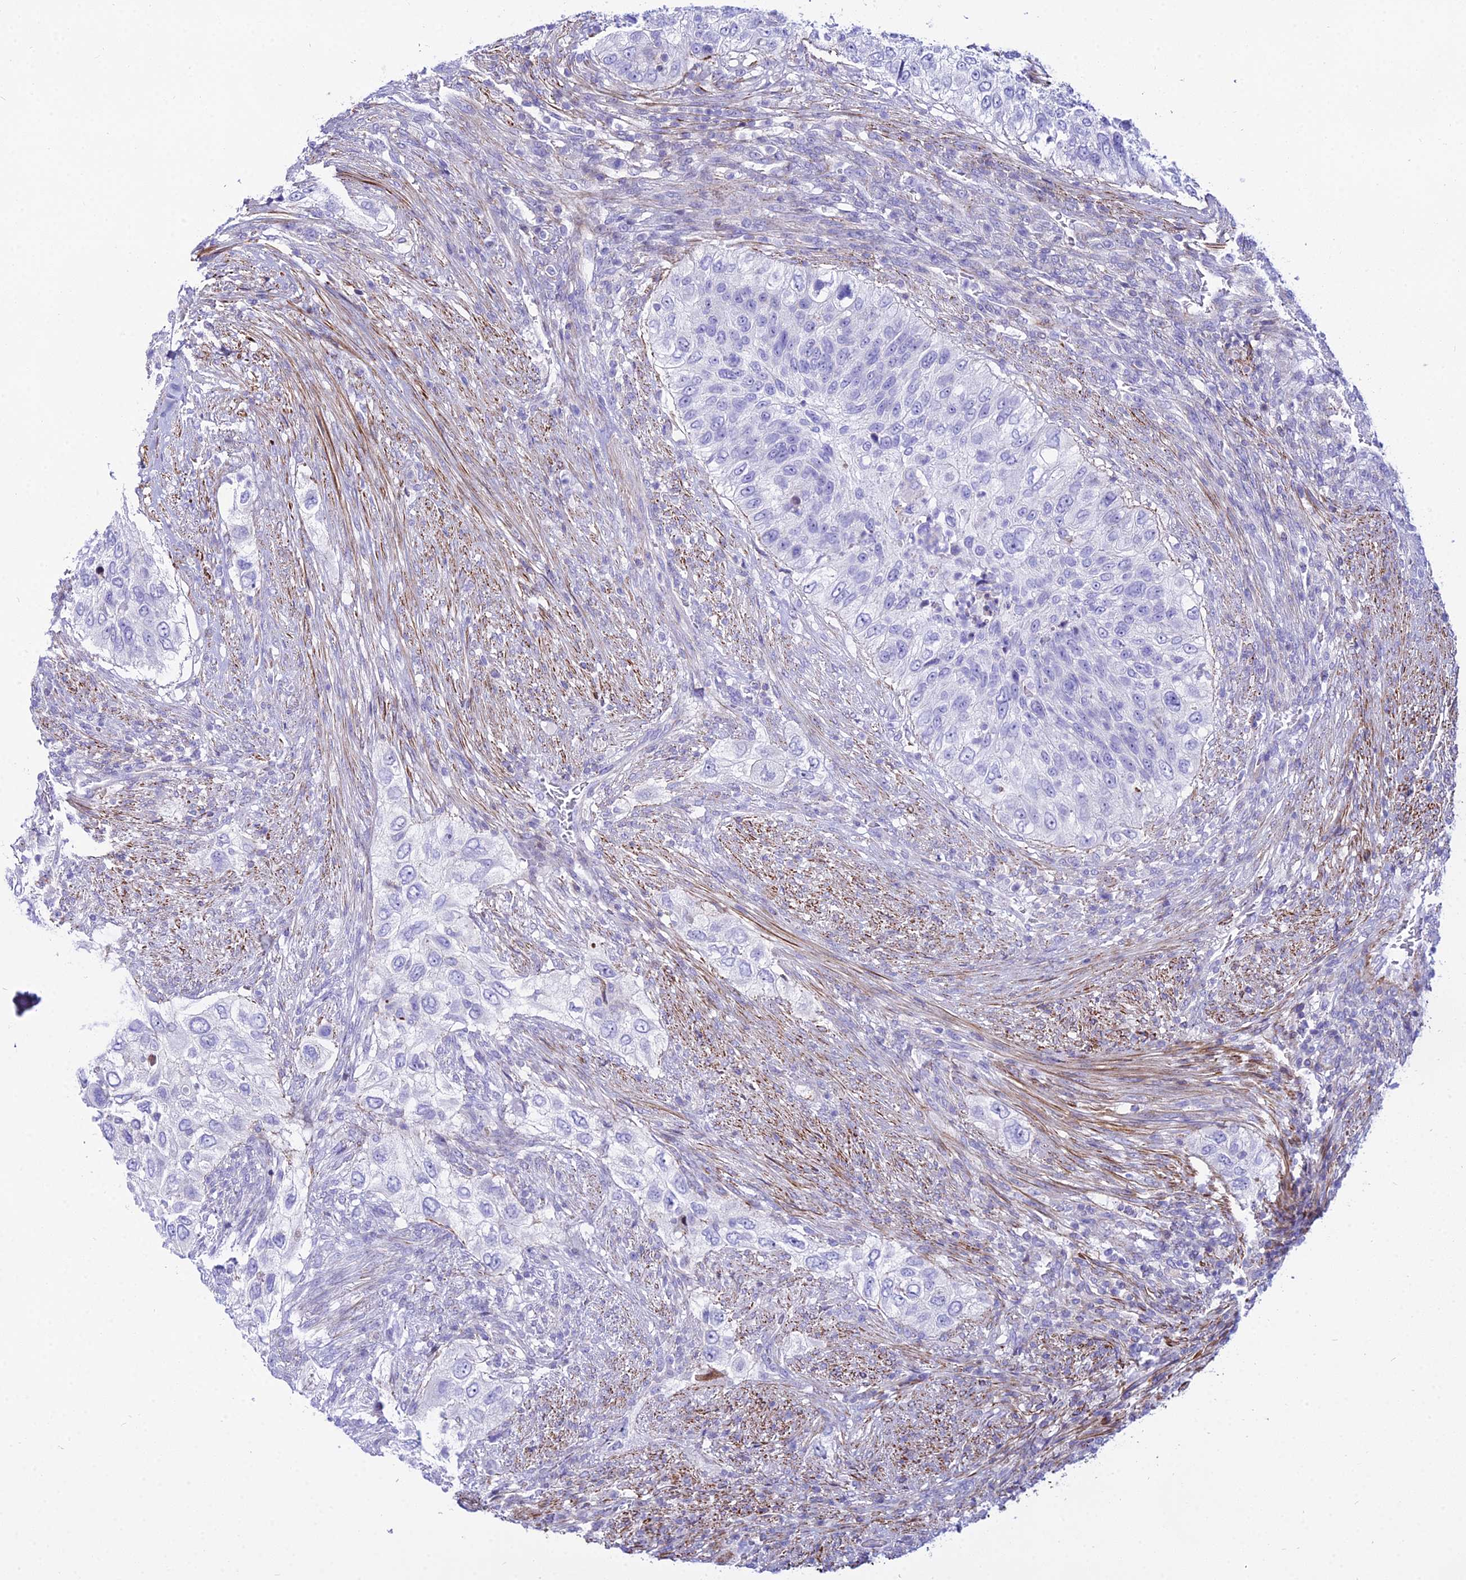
{"staining": {"intensity": "negative", "quantity": "none", "location": "none"}, "tissue": "urothelial cancer", "cell_type": "Tumor cells", "image_type": "cancer", "snomed": [{"axis": "morphology", "description": "Urothelial carcinoma, High grade"}, {"axis": "topography", "description": "Urinary bladder"}], "caption": "DAB immunohistochemical staining of human urothelial cancer exhibits no significant staining in tumor cells.", "gene": "DLX1", "patient": {"sex": "female", "age": 60}}